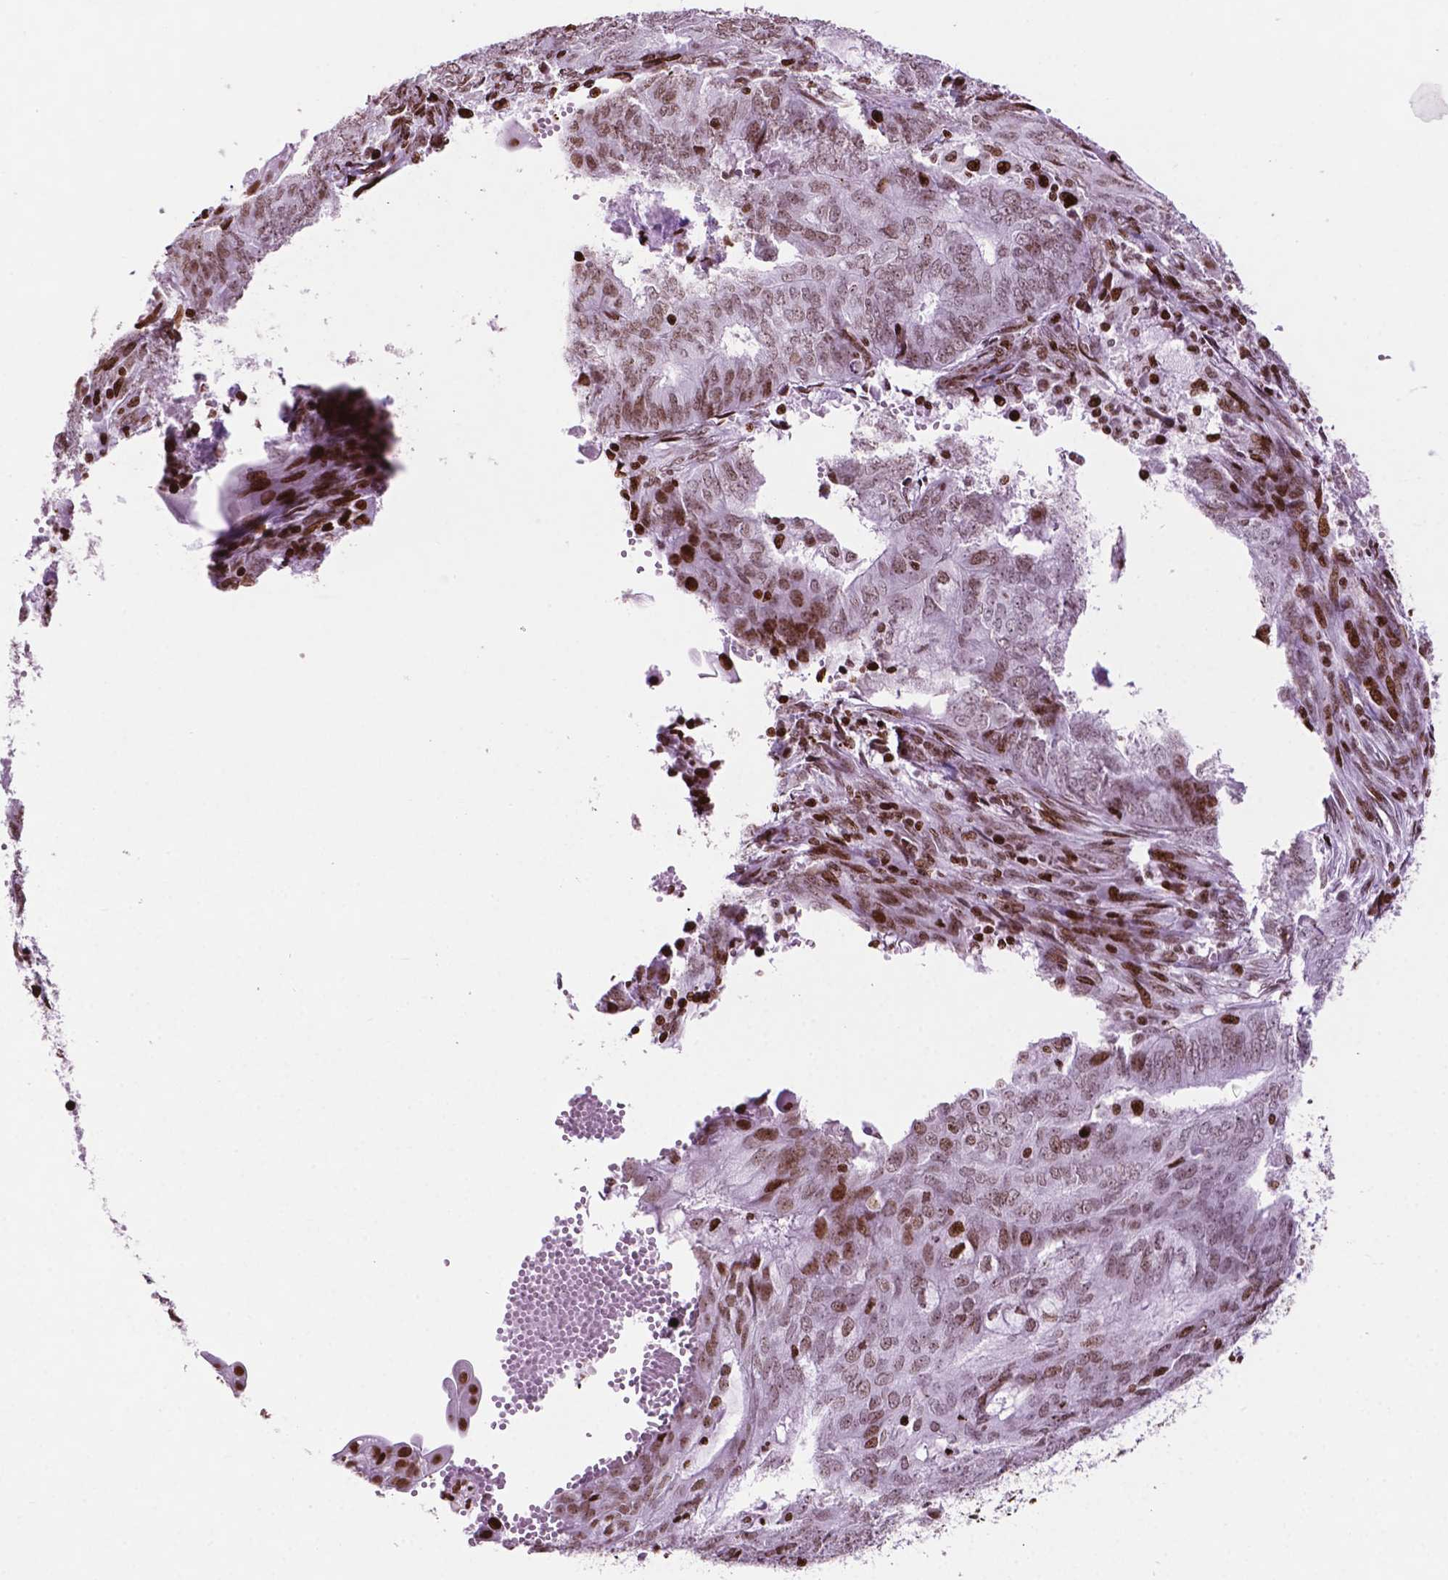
{"staining": {"intensity": "moderate", "quantity": "25%-75%", "location": "nuclear"}, "tissue": "endometrial cancer", "cell_type": "Tumor cells", "image_type": "cancer", "snomed": [{"axis": "morphology", "description": "Adenocarcinoma, NOS"}, {"axis": "topography", "description": "Endometrium"}], "caption": "Immunohistochemical staining of endometrial cancer exhibits medium levels of moderate nuclear protein staining in about 25%-75% of tumor cells. (Stains: DAB (3,3'-diaminobenzidine) in brown, nuclei in blue, Microscopy: brightfield microscopy at high magnification).", "gene": "TMEM250", "patient": {"sex": "female", "age": 62}}